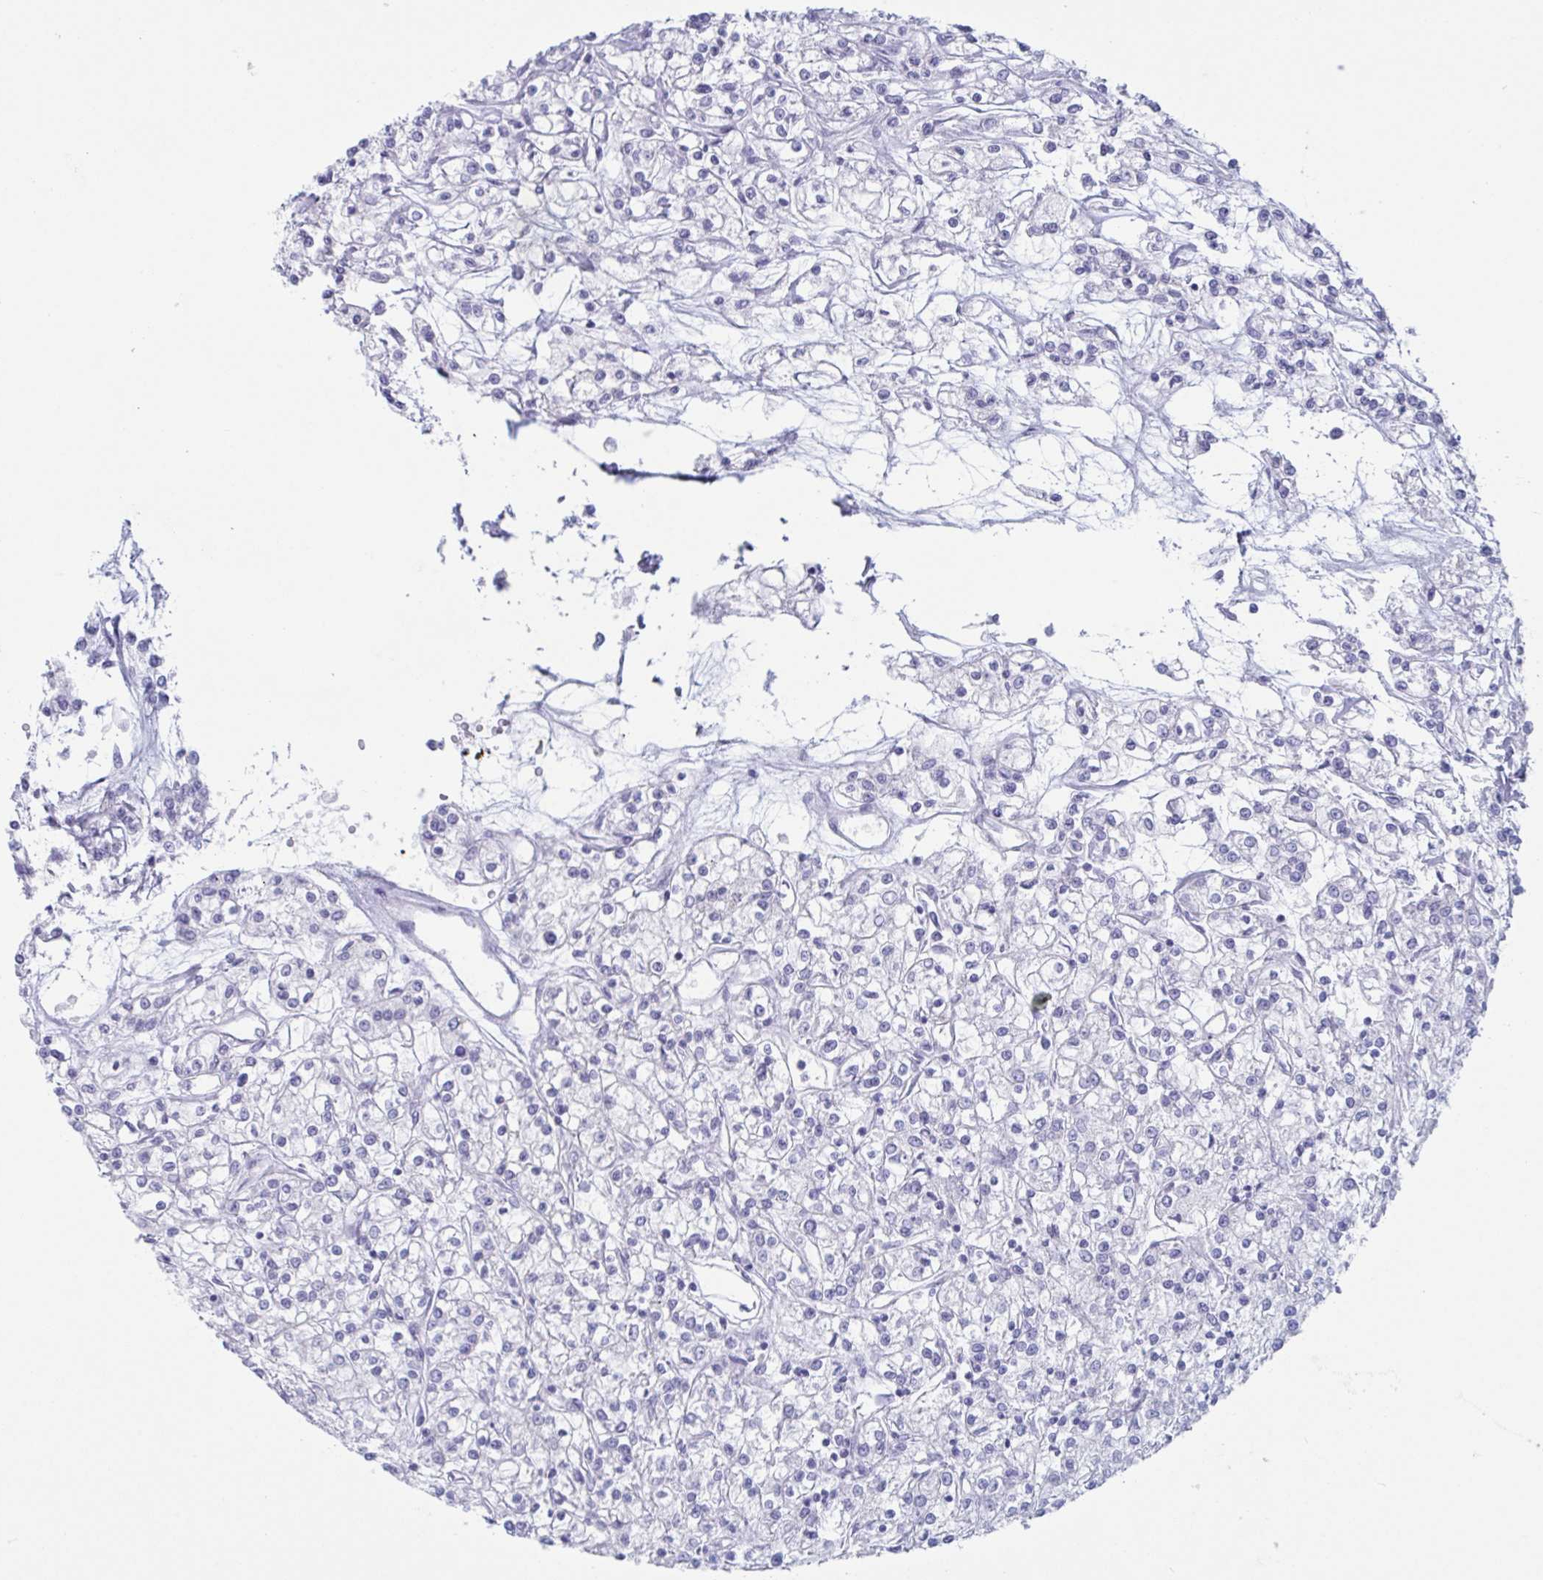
{"staining": {"intensity": "negative", "quantity": "none", "location": "none"}, "tissue": "renal cancer", "cell_type": "Tumor cells", "image_type": "cancer", "snomed": [{"axis": "morphology", "description": "Adenocarcinoma, NOS"}, {"axis": "topography", "description": "Kidney"}], "caption": "Immunohistochemical staining of human renal cancer demonstrates no significant positivity in tumor cells.", "gene": "CYP4F11", "patient": {"sex": "female", "age": 59}}